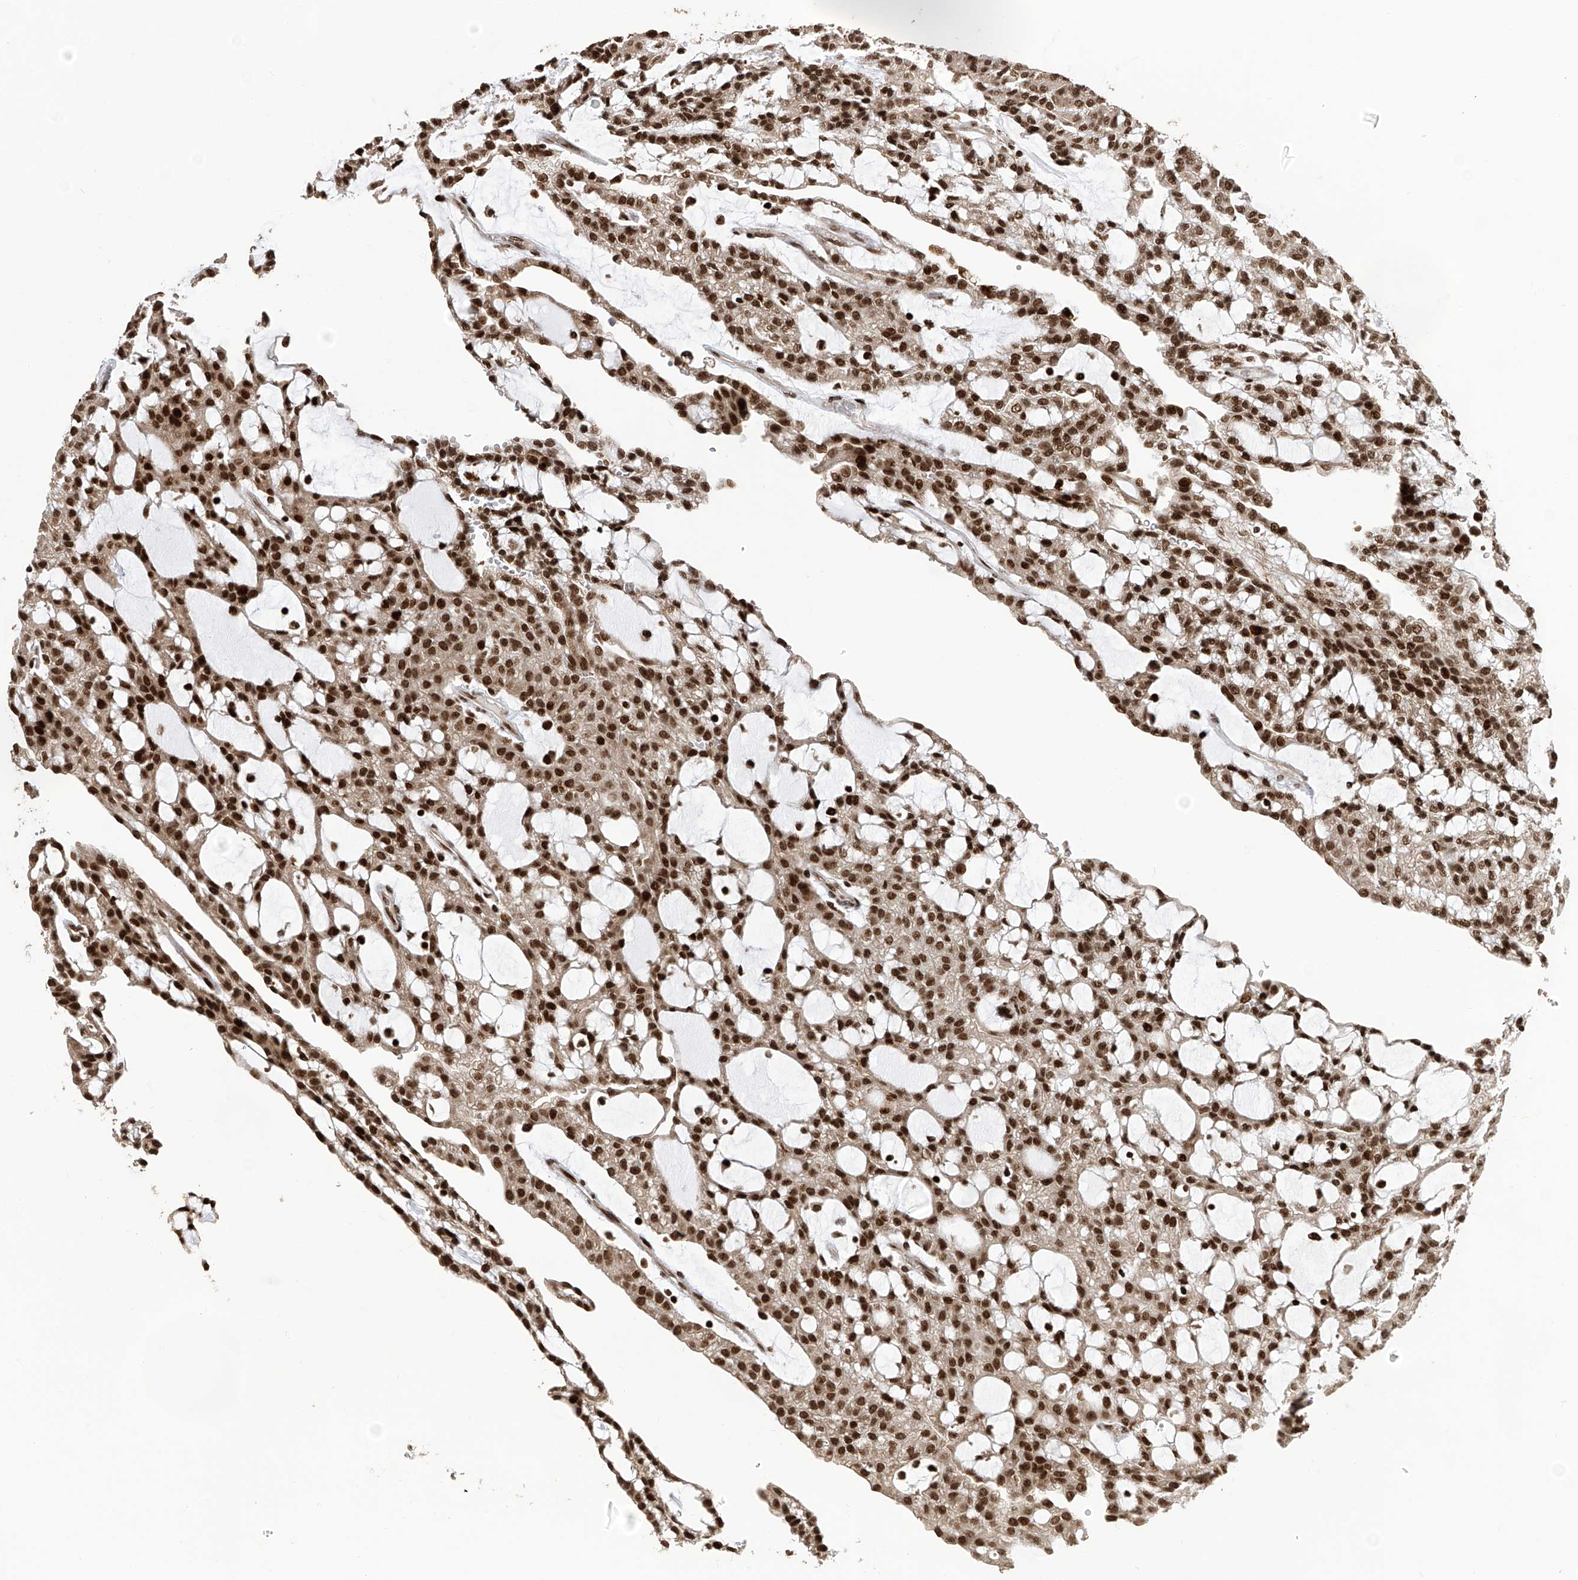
{"staining": {"intensity": "strong", "quantity": ">75%", "location": "nuclear"}, "tissue": "renal cancer", "cell_type": "Tumor cells", "image_type": "cancer", "snomed": [{"axis": "morphology", "description": "Adenocarcinoma, NOS"}, {"axis": "topography", "description": "Kidney"}], "caption": "Renal cancer (adenocarcinoma) stained with DAB immunohistochemistry (IHC) demonstrates high levels of strong nuclear positivity in approximately >75% of tumor cells.", "gene": "PAK1IP1", "patient": {"sex": "male", "age": 63}}